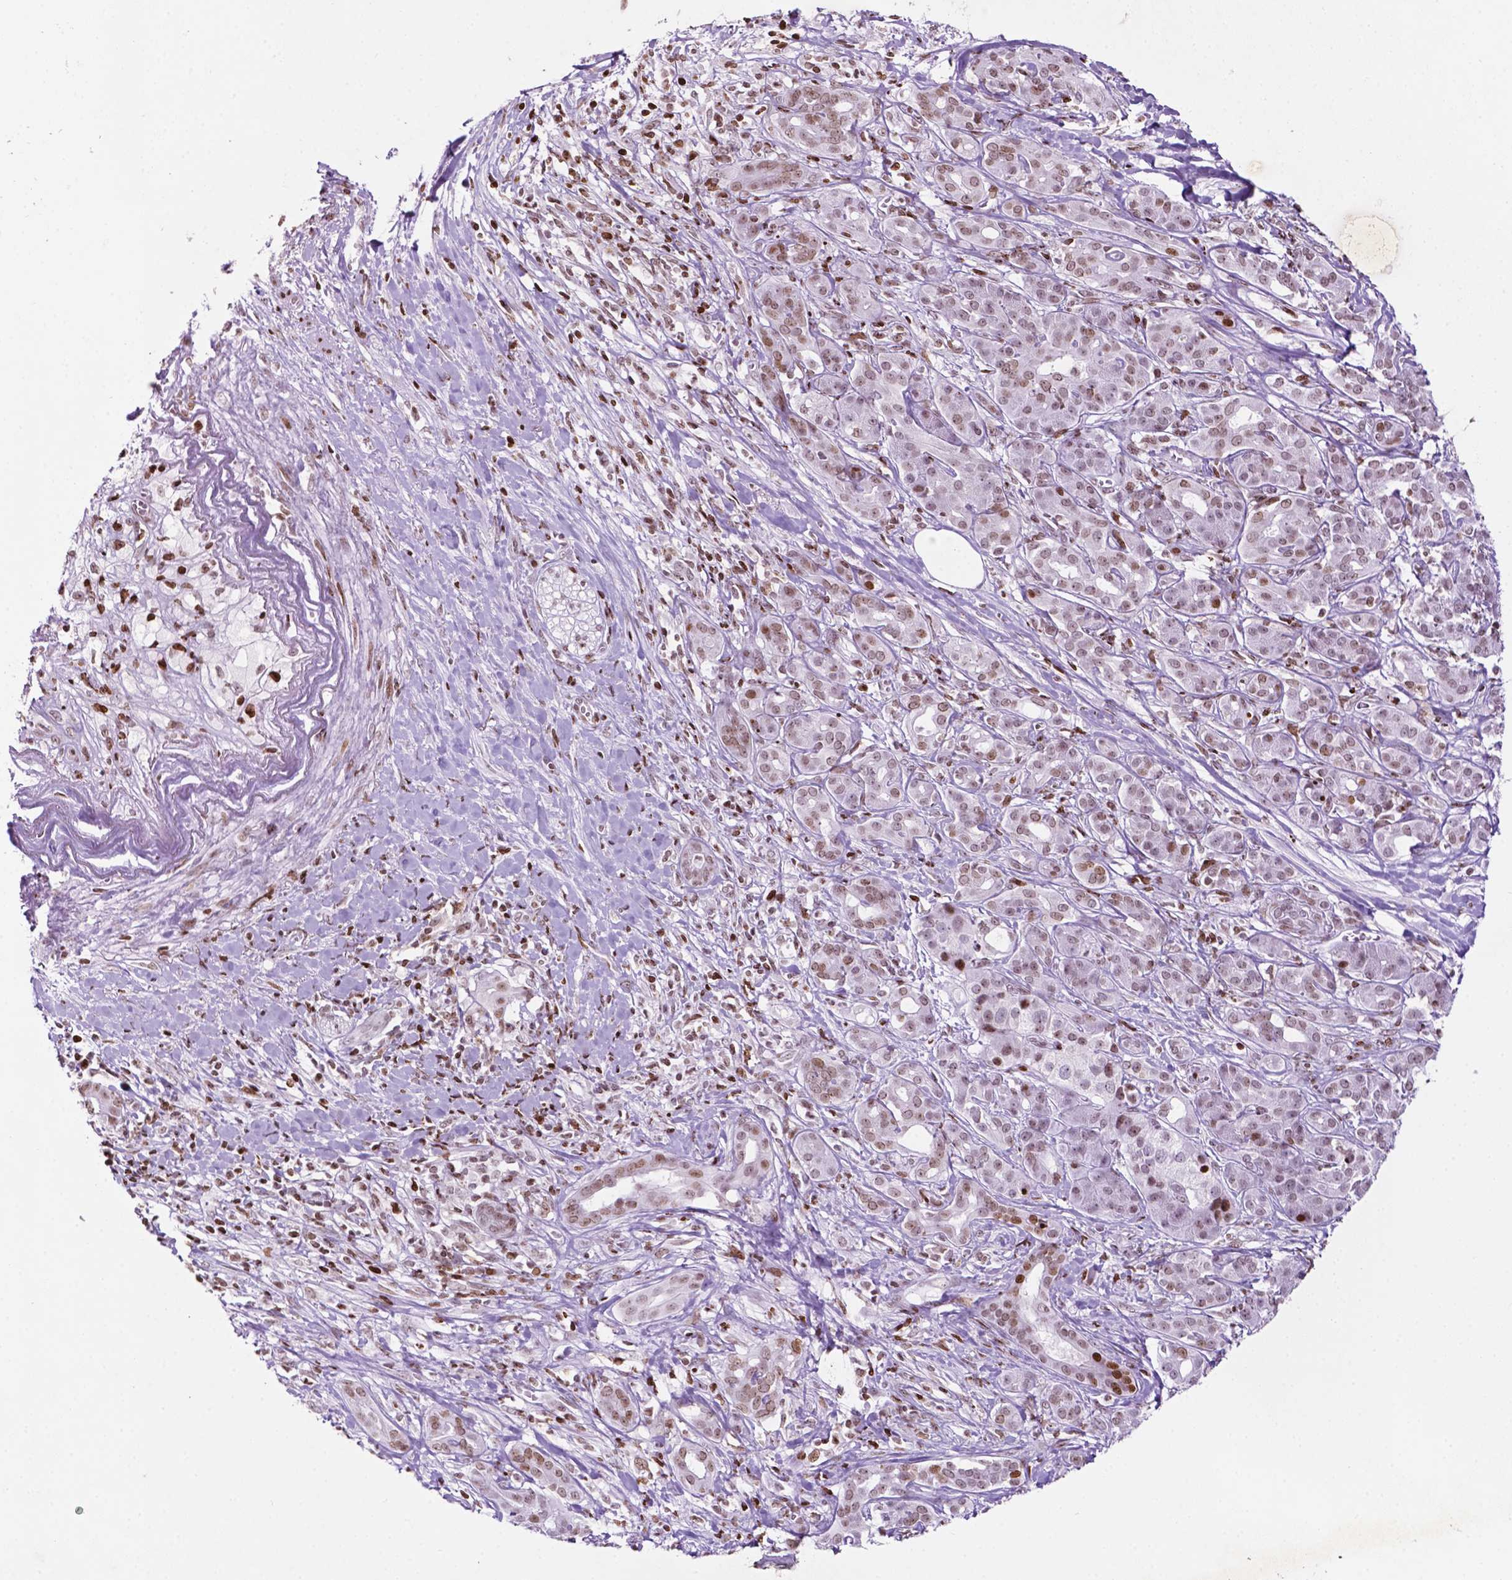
{"staining": {"intensity": "moderate", "quantity": ">75%", "location": "nuclear"}, "tissue": "pancreatic cancer", "cell_type": "Tumor cells", "image_type": "cancer", "snomed": [{"axis": "morphology", "description": "Adenocarcinoma, NOS"}, {"axis": "topography", "description": "Pancreas"}], "caption": "Pancreatic adenocarcinoma stained with a protein marker displays moderate staining in tumor cells.", "gene": "TMEM250", "patient": {"sex": "male", "age": 61}}